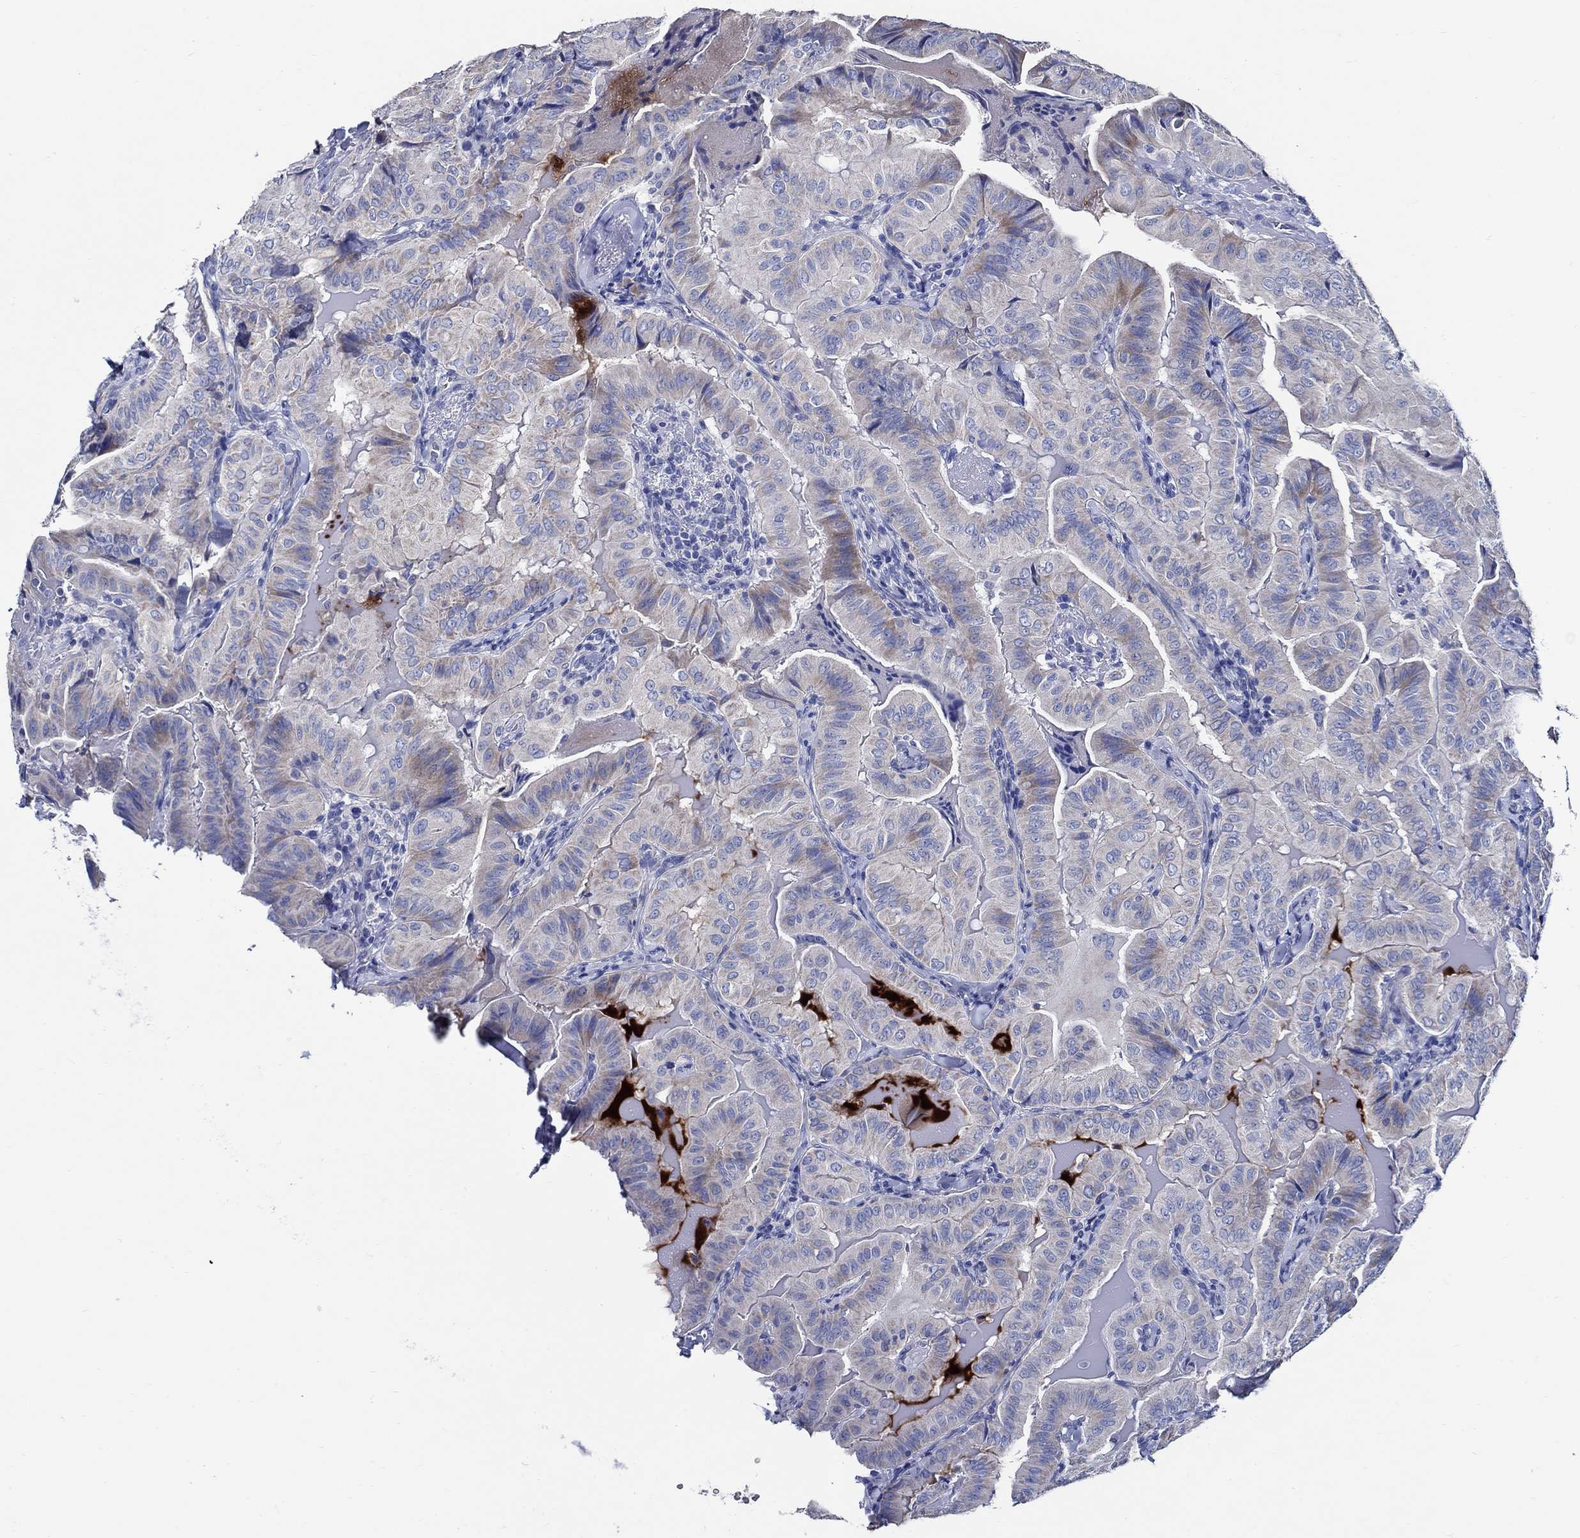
{"staining": {"intensity": "weak", "quantity": "<25%", "location": "cytoplasmic/membranous"}, "tissue": "thyroid cancer", "cell_type": "Tumor cells", "image_type": "cancer", "snomed": [{"axis": "morphology", "description": "Papillary adenocarcinoma, NOS"}, {"axis": "topography", "description": "Thyroid gland"}], "caption": "Tumor cells are negative for protein expression in human thyroid cancer (papillary adenocarcinoma). The staining was performed using DAB to visualize the protein expression in brown, while the nuclei were stained in blue with hematoxylin (Magnification: 20x).", "gene": "SKOR1", "patient": {"sex": "female", "age": 68}}